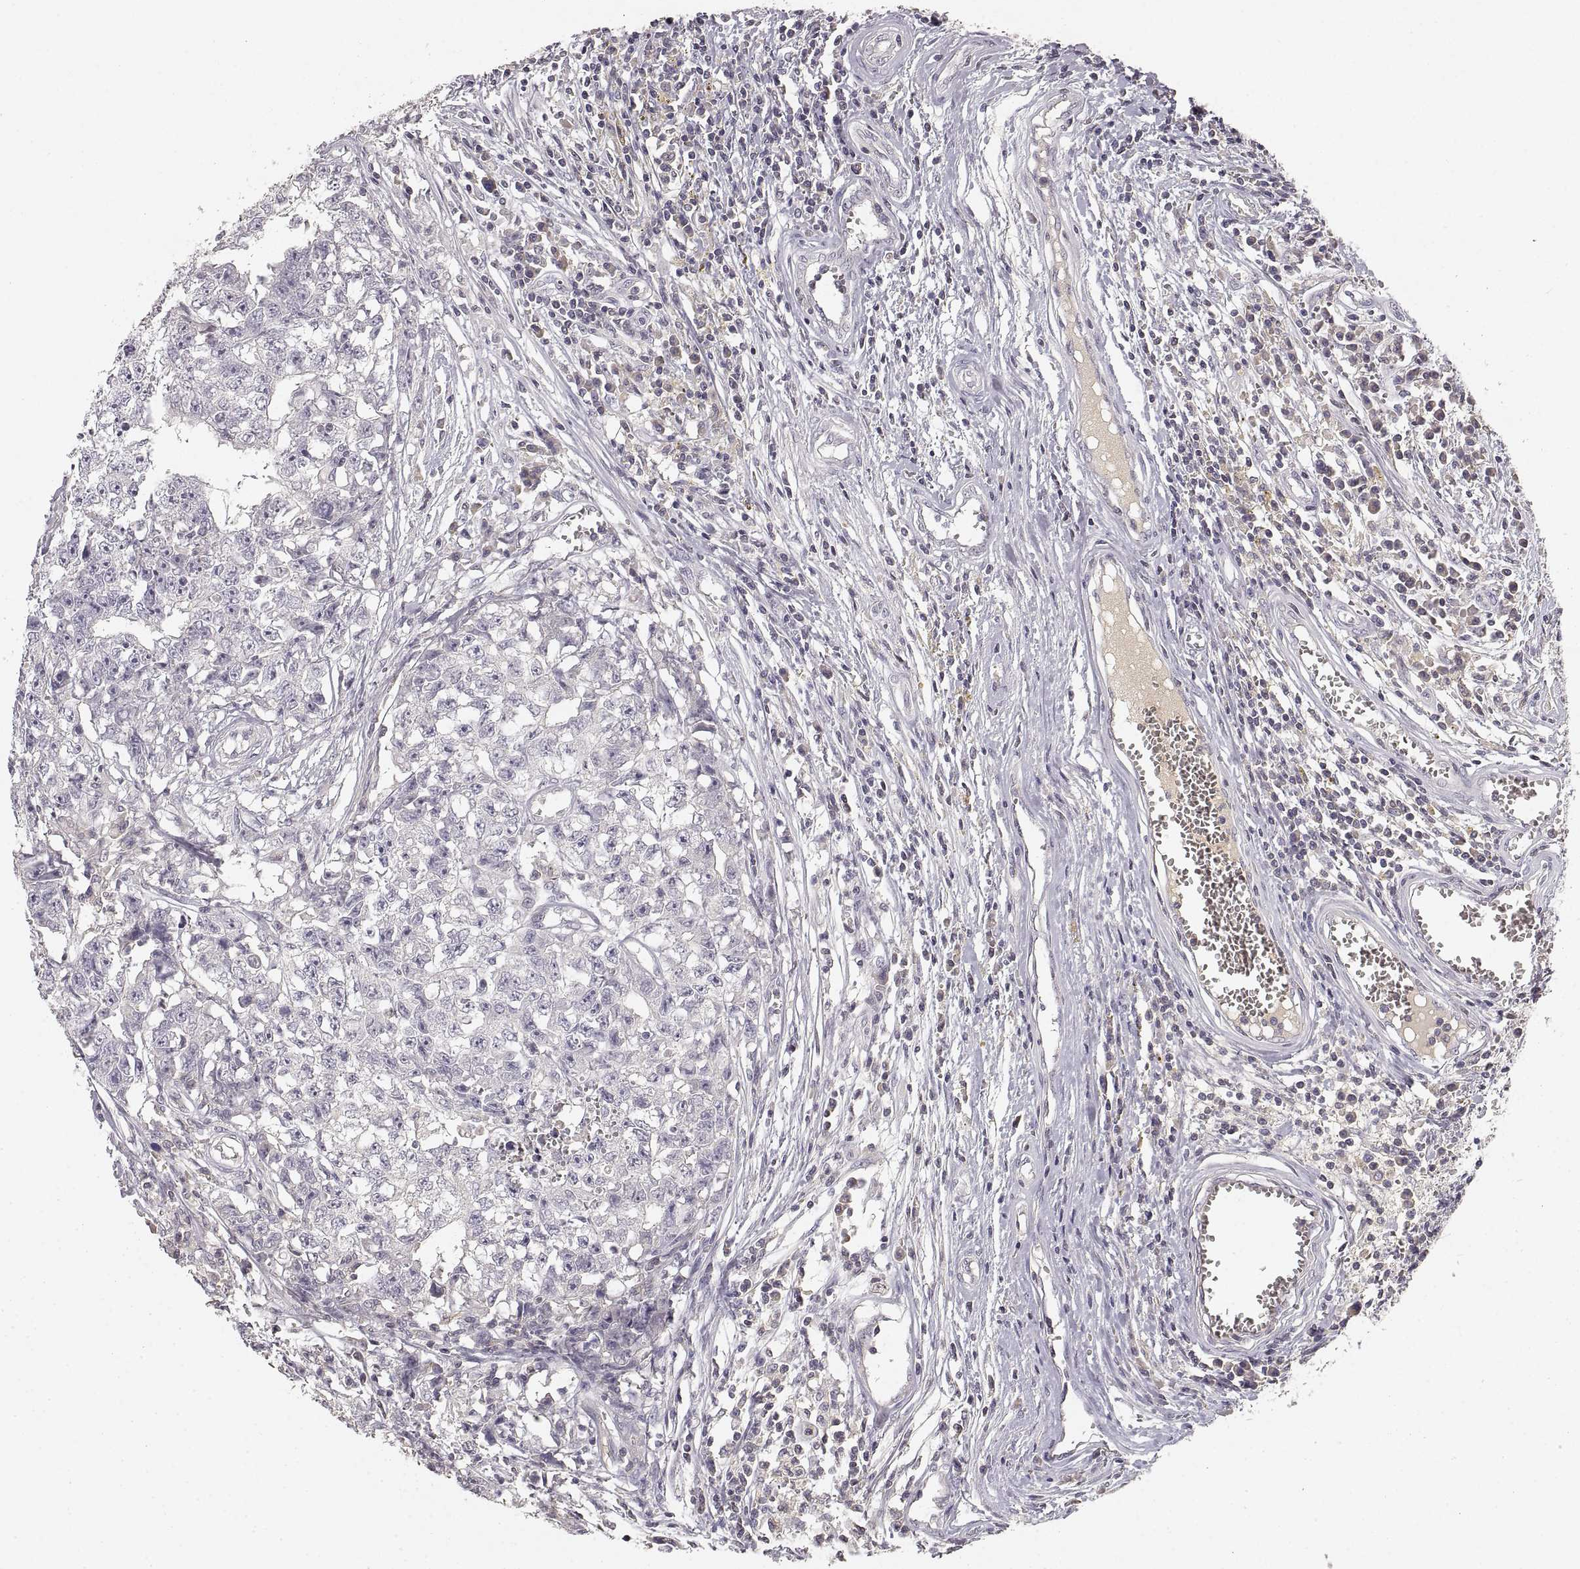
{"staining": {"intensity": "negative", "quantity": "none", "location": "none"}, "tissue": "testis cancer", "cell_type": "Tumor cells", "image_type": "cancer", "snomed": [{"axis": "morphology", "description": "Carcinoma, Embryonal, NOS"}, {"axis": "topography", "description": "Testis"}], "caption": "There is no significant positivity in tumor cells of testis embryonal carcinoma.", "gene": "RUNDC3A", "patient": {"sex": "male", "age": 36}}